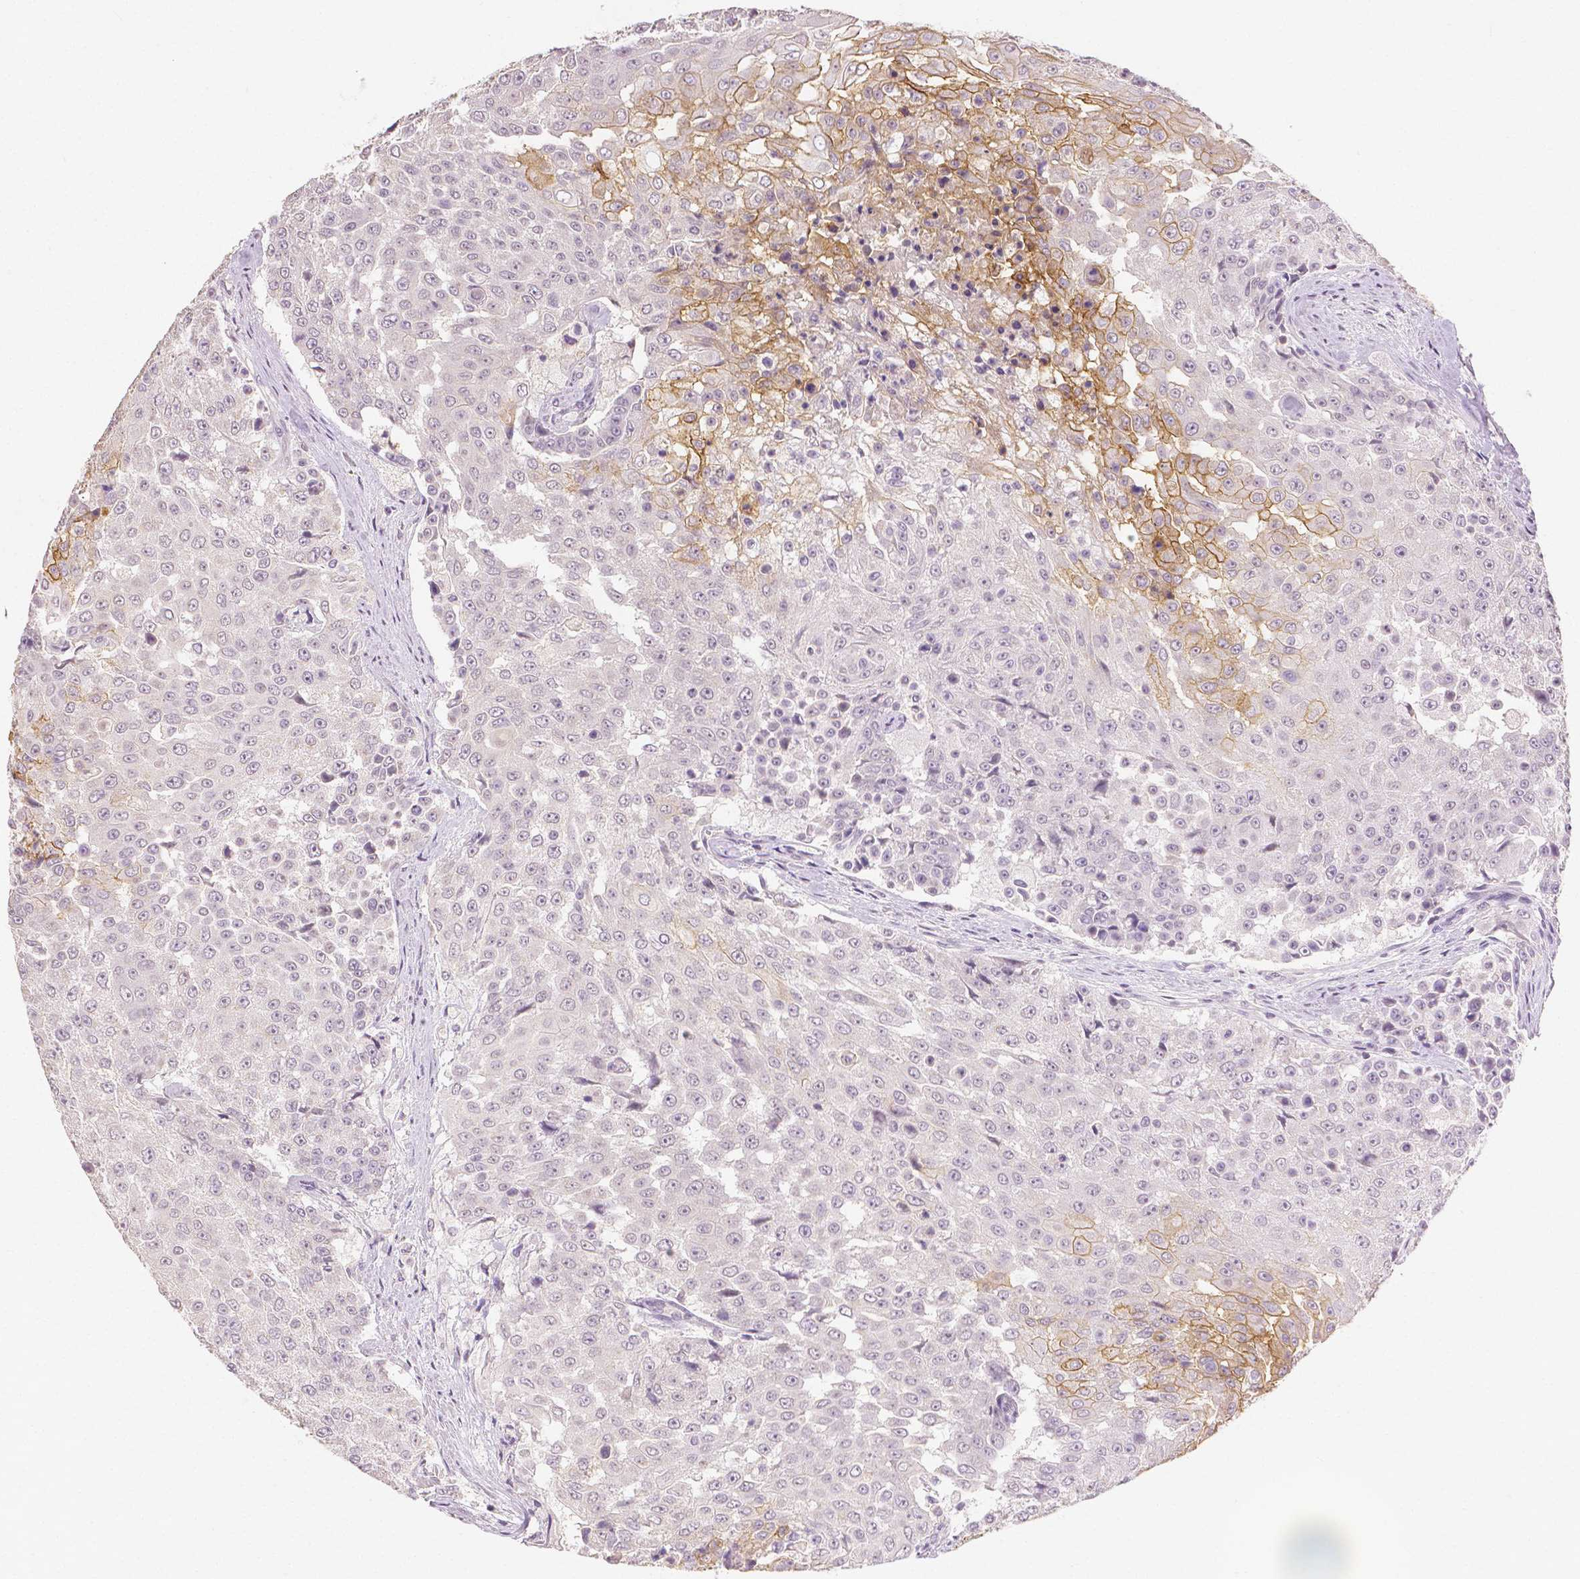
{"staining": {"intensity": "moderate", "quantity": "<25%", "location": "cytoplasmic/membranous"}, "tissue": "urothelial cancer", "cell_type": "Tumor cells", "image_type": "cancer", "snomed": [{"axis": "morphology", "description": "Urothelial carcinoma, High grade"}, {"axis": "topography", "description": "Urinary bladder"}], "caption": "Moderate cytoplasmic/membranous protein expression is seen in approximately <25% of tumor cells in high-grade urothelial carcinoma.", "gene": "TGM1", "patient": {"sex": "female", "age": 63}}